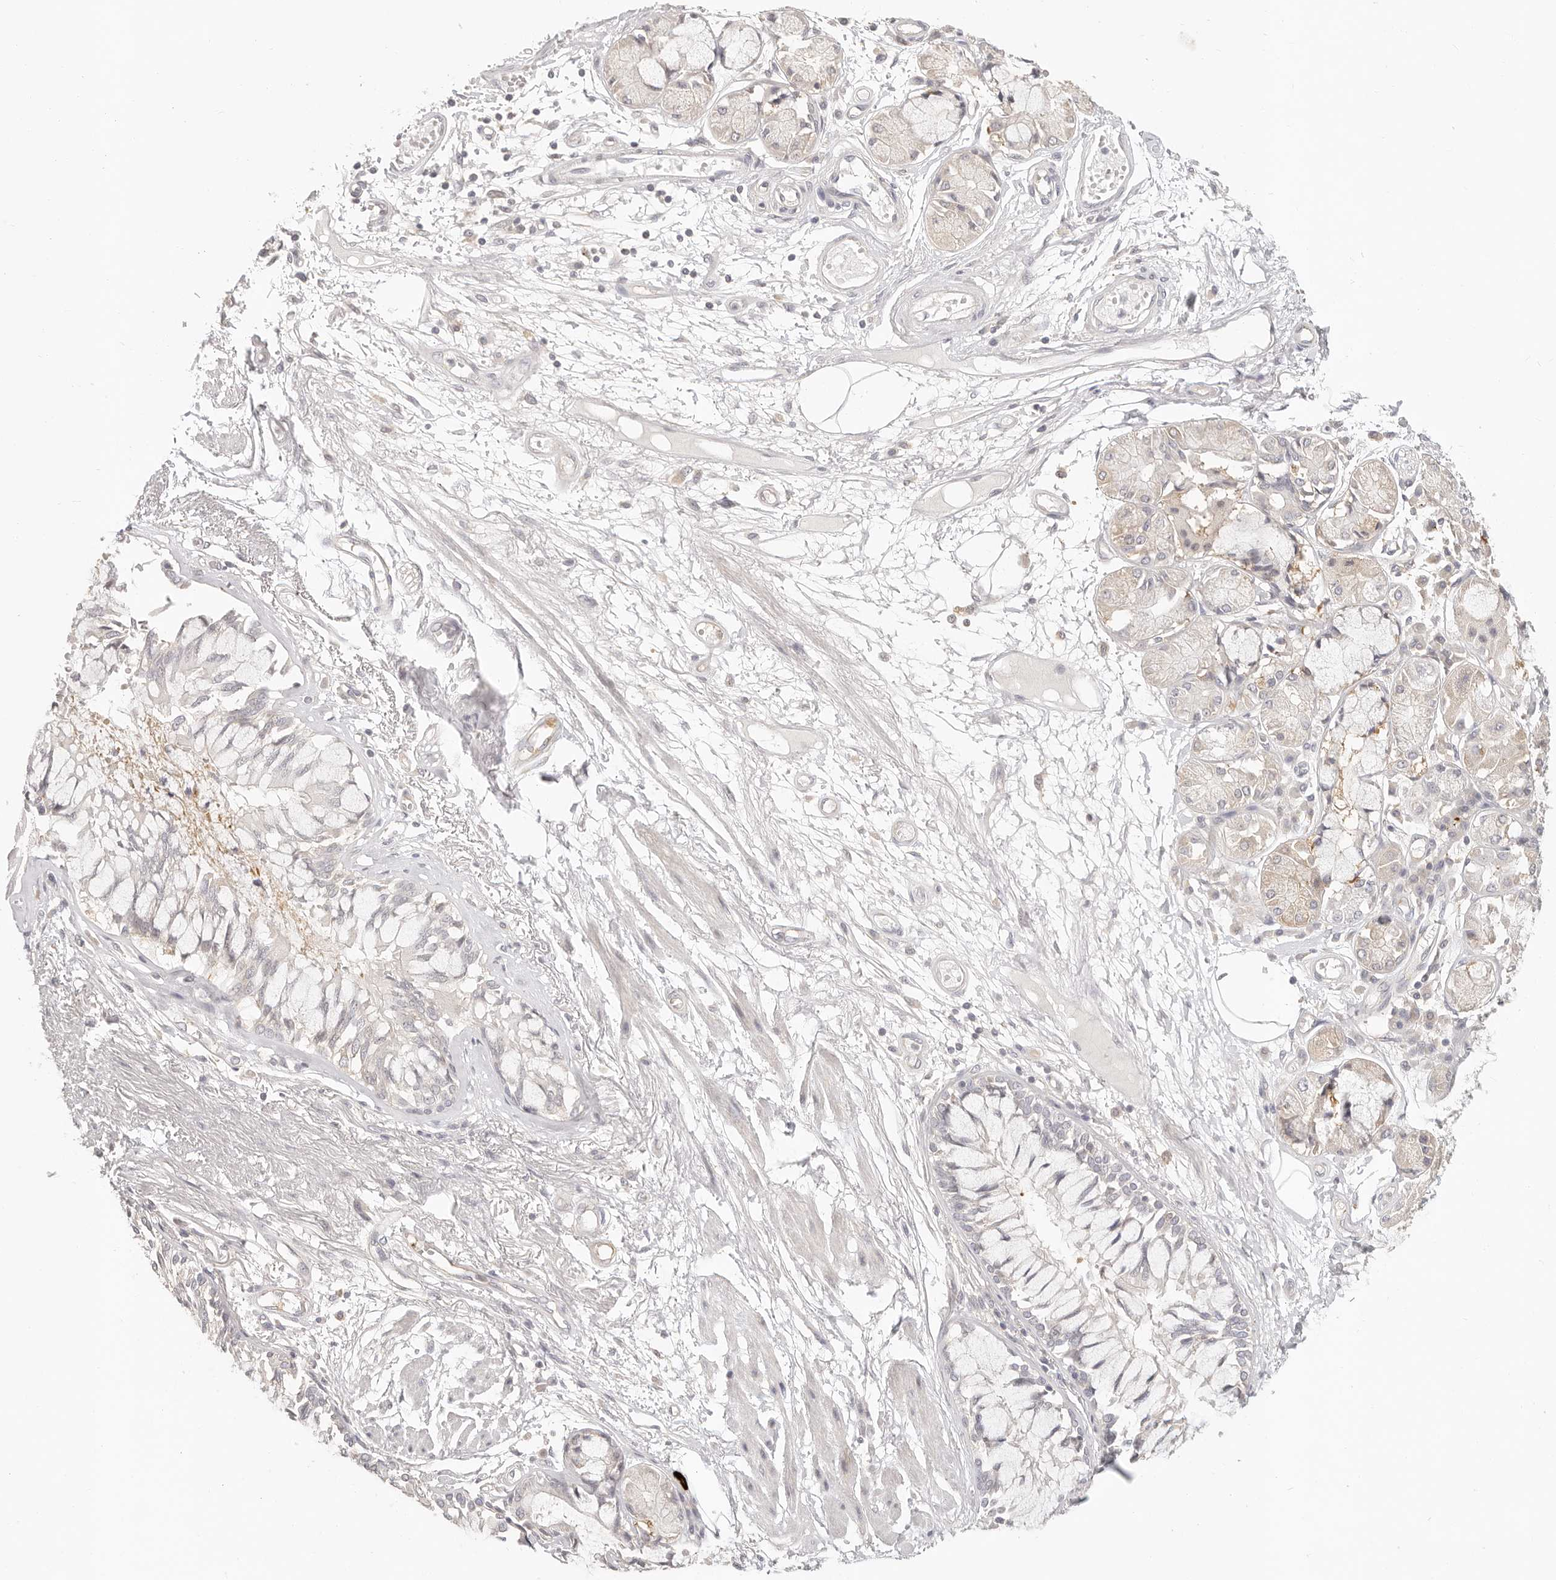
{"staining": {"intensity": "negative", "quantity": "none", "location": "none"}, "tissue": "adipose tissue", "cell_type": "Adipocytes", "image_type": "normal", "snomed": [{"axis": "morphology", "description": "Normal tissue, NOS"}, {"axis": "topography", "description": "Bronchus"}], "caption": "DAB immunohistochemical staining of unremarkable adipose tissue reveals no significant staining in adipocytes.", "gene": "DTNBP1", "patient": {"sex": "male", "age": 66}}